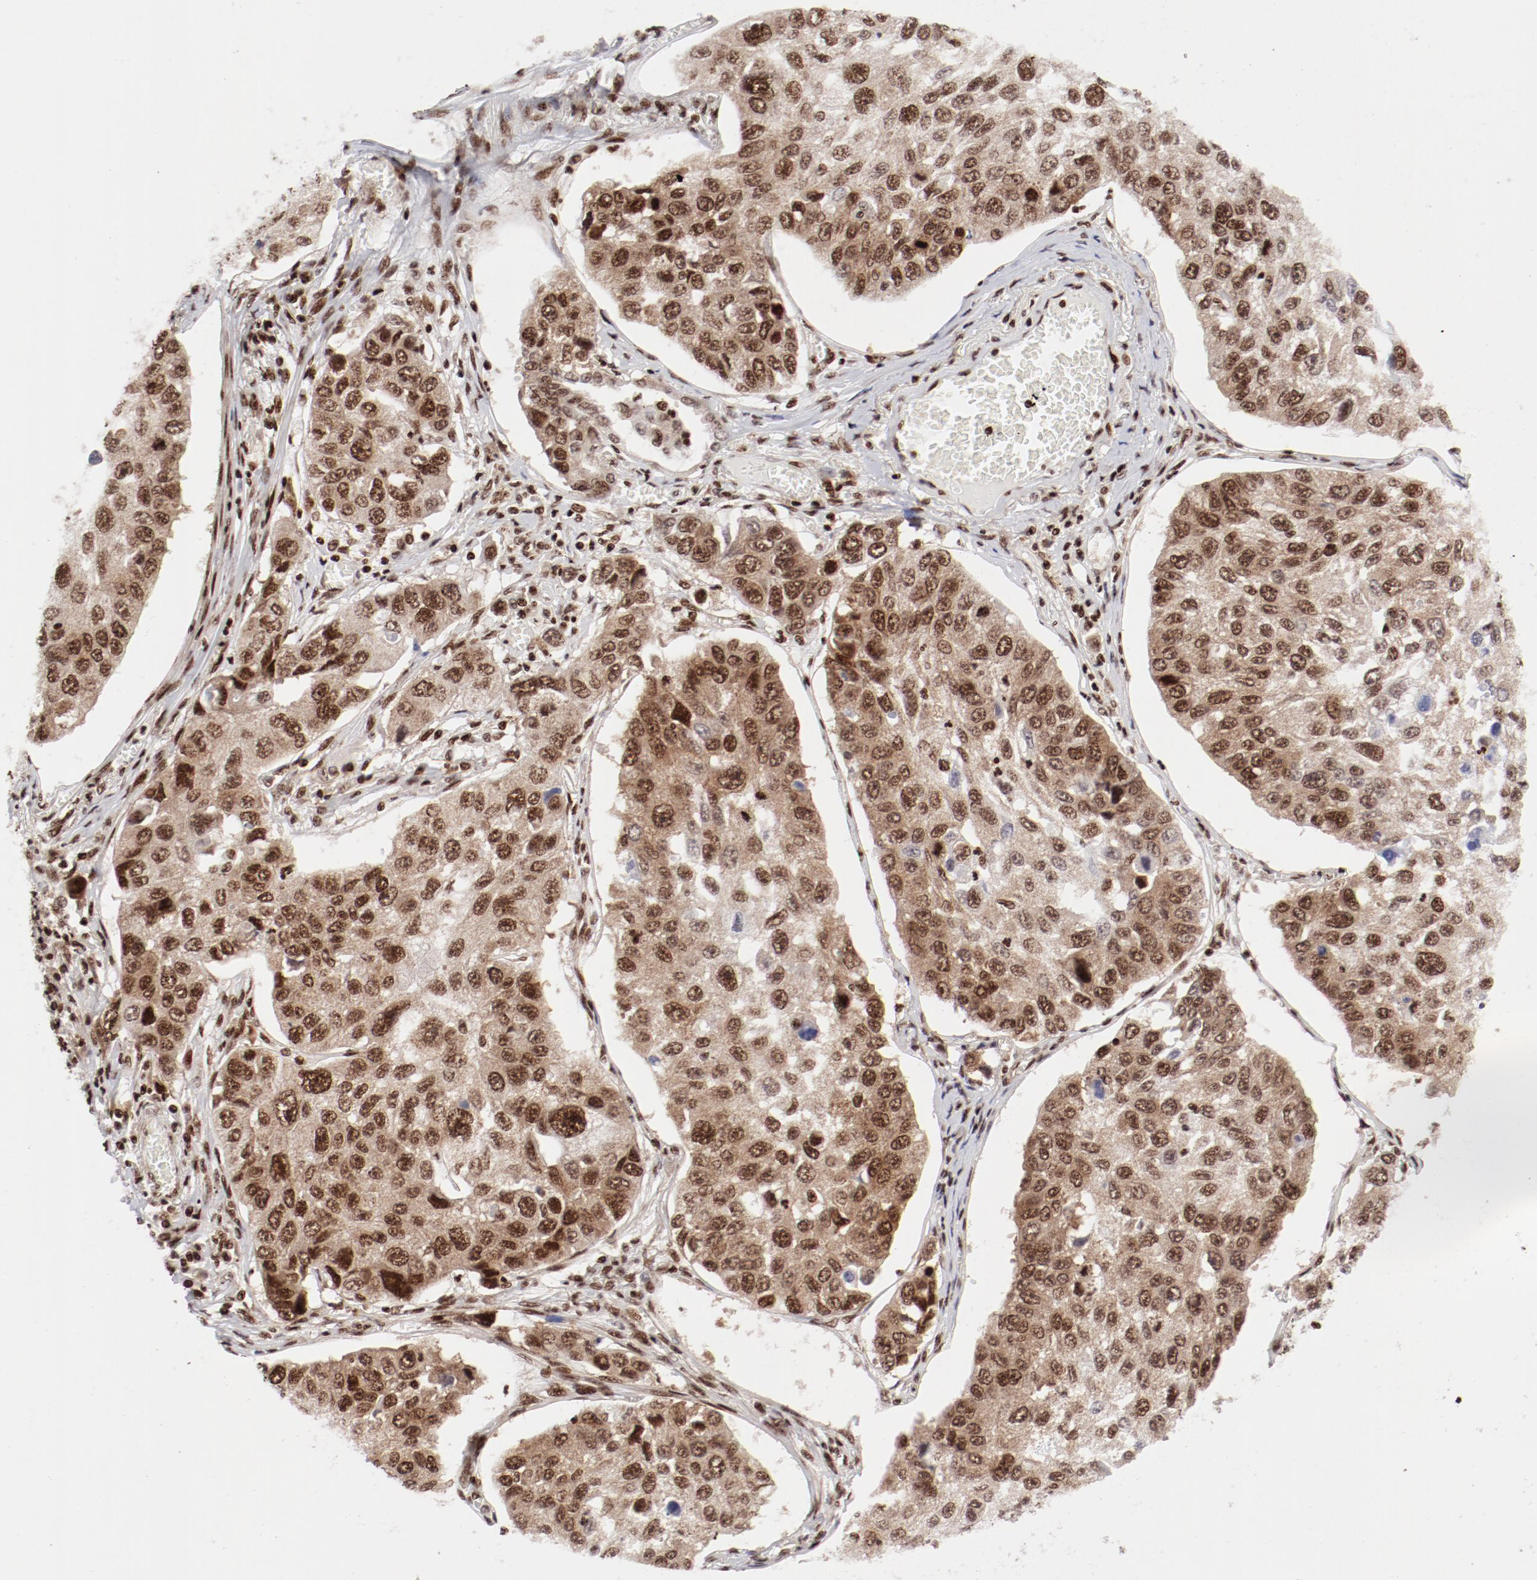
{"staining": {"intensity": "strong", "quantity": ">75%", "location": "cytoplasmic/membranous,nuclear"}, "tissue": "lung cancer", "cell_type": "Tumor cells", "image_type": "cancer", "snomed": [{"axis": "morphology", "description": "Squamous cell carcinoma, NOS"}, {"axis": "topography", "description": "Lung"}], "caption": "About >75% of tumor cells in lung cancer exhibit strong cytoplasmic/membranous and nuclear protein staining as visualized by brown immunohistochemical staining.", "gene": "NFYB", "patient": {"sex": "male", "age": 71}}